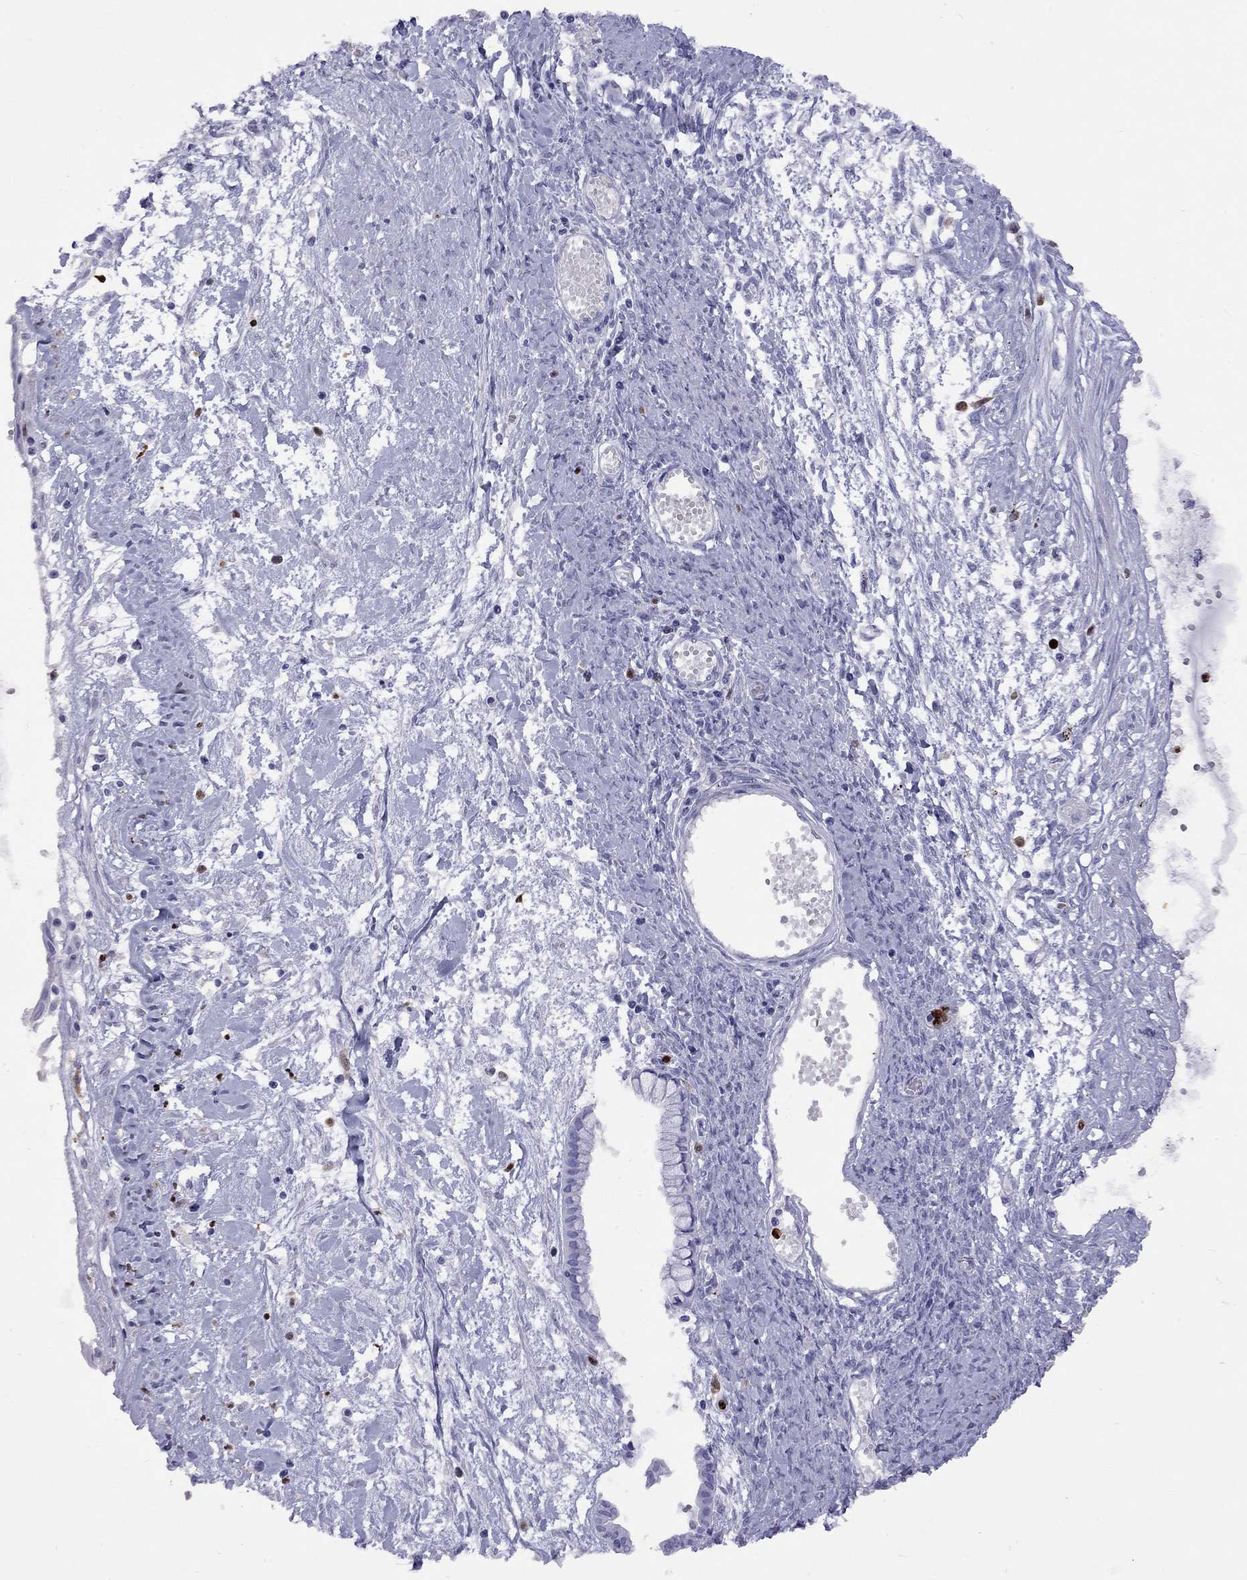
{"staining": {"intensity": "negative", "quantity": "none", "location": "none"}, "tissue": "ovarian cancer", "cell_type": "Tumor cells", "image_type": "cancer", "snomed": [{"axis": "morphology", "description": "Cystadenocarcinoma, mucinous, NOS"}, {"axis": "topography", "description": "Ovary"}], "caption": "Tumor cells show no significant protein positivity in ovarian cancer (mucinous cystadenocarcinoma).", "gene": "SLAMF1", "patient": {"sex": "female", "age": 67}}